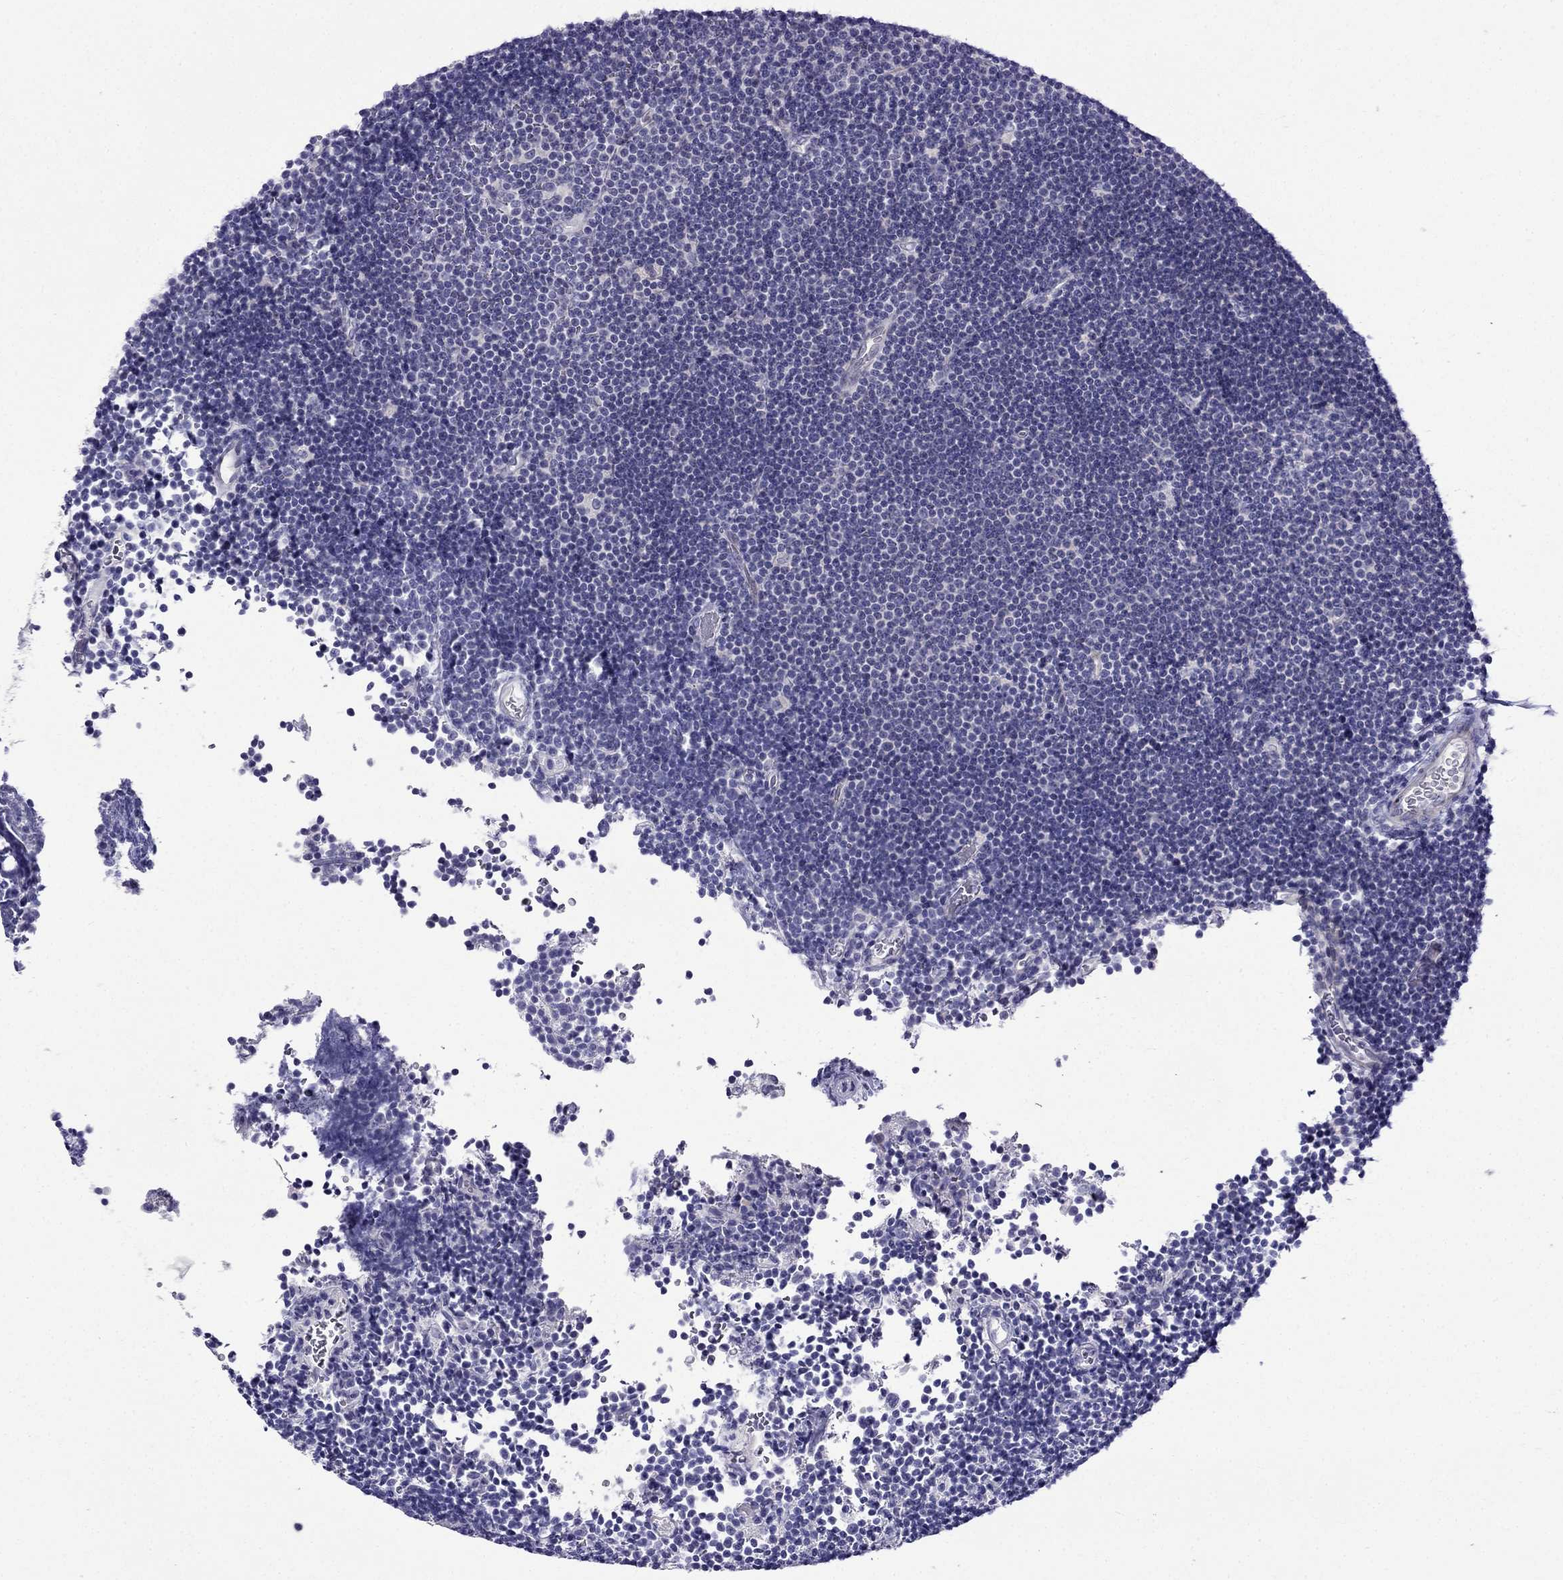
{"staining": {"intensity": "negative", "quantity": "none", "location": "none"}, "tissue": "lymphoma", "cell_type": "Tumor cells", "image_type": "cancer", "snomed": [{"axis": "morphology", "description": "Malignant lymphoma, non-Hodgkin's type, Low grade"}, {"axis": "topography", "description": "Brain"}], "caption": "Lymphoma was stained to show a protein in brown. There is no significant positivity in tumor cells.", "gene": "PATE1", "patient": {"sex": "female", "age": 66}}